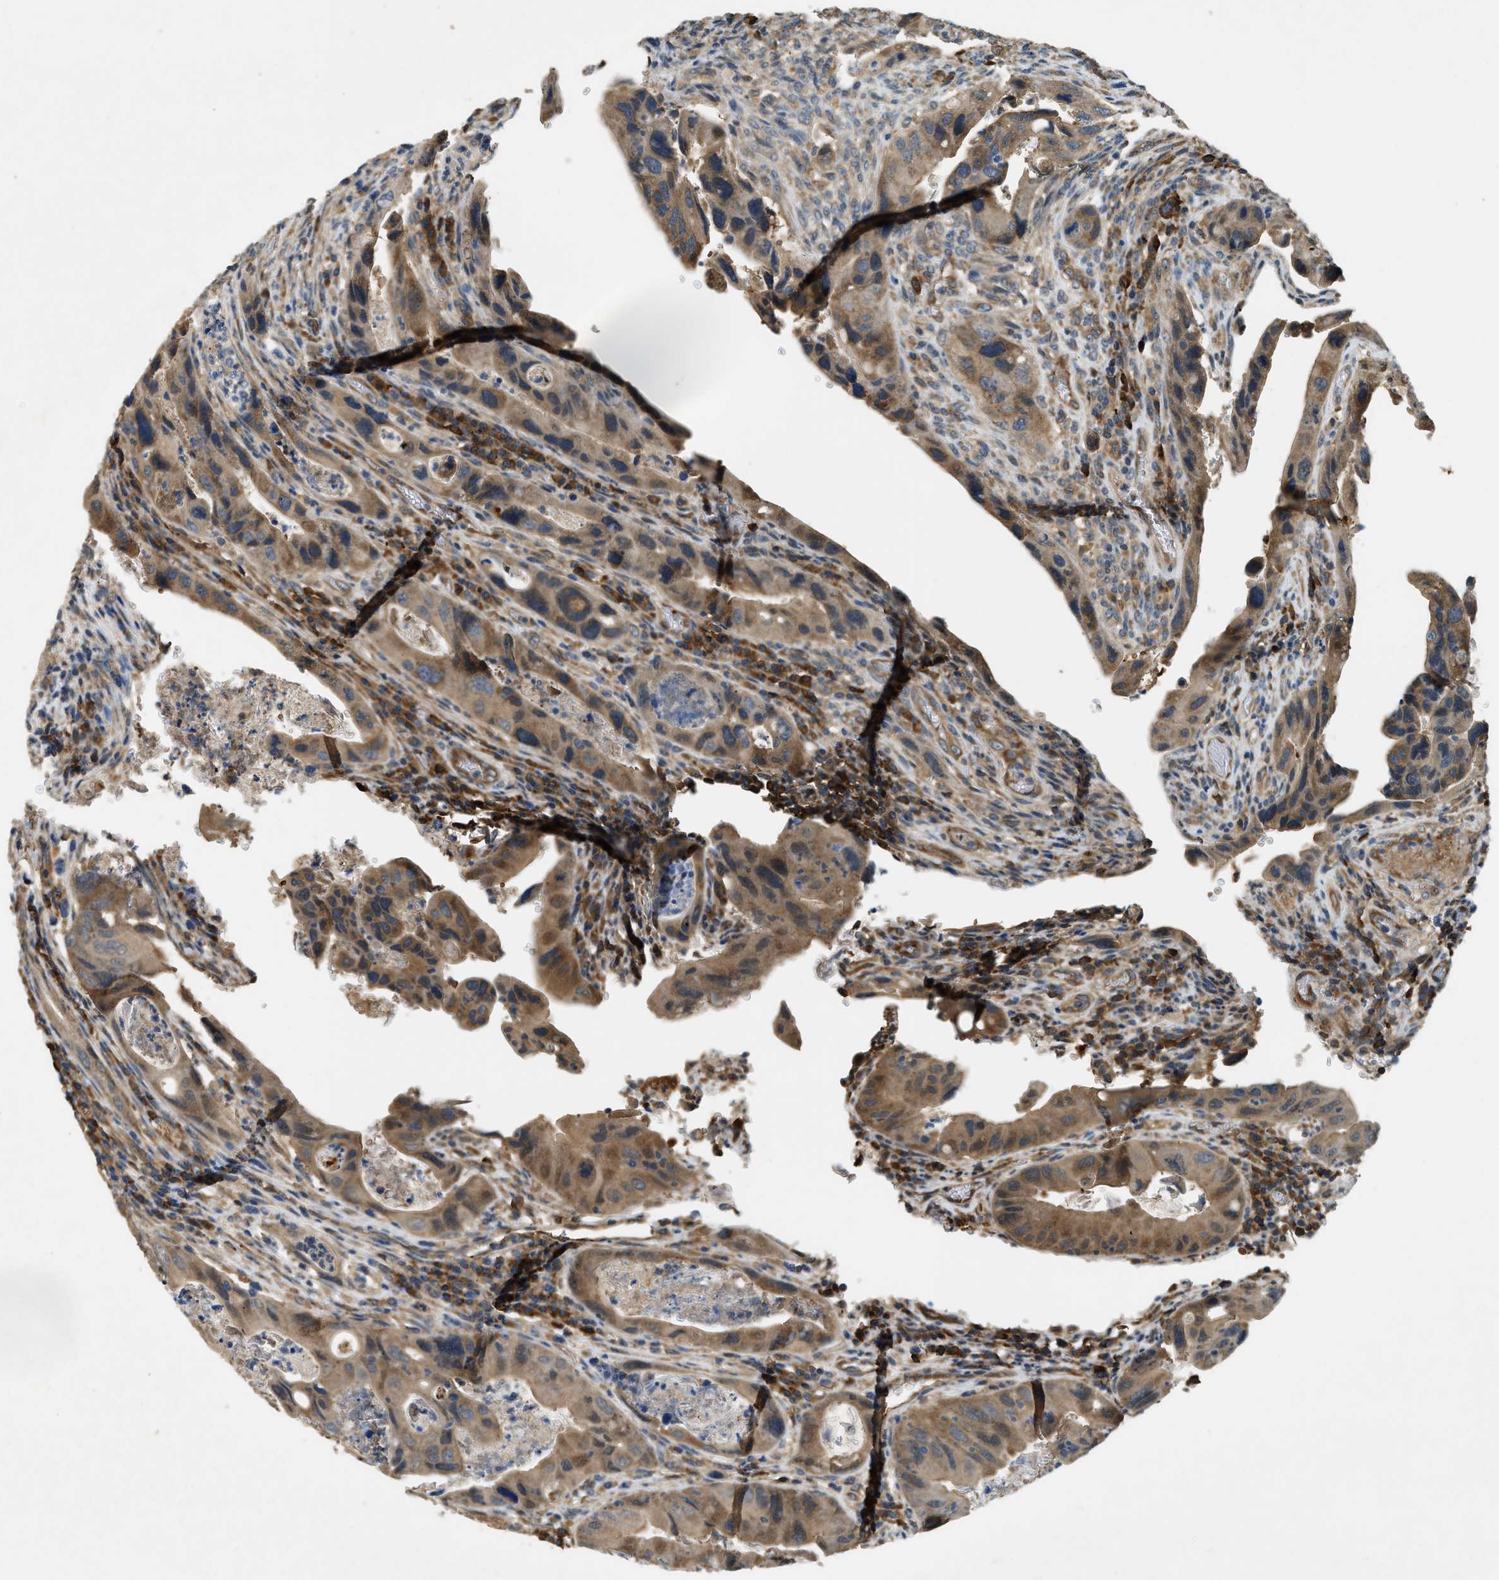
{"staining": {"intensity": "moderate", "quantity": ">75%", "location": "cytoplasmic/membranous"}, "tissue": "colorectal cancer", "cell_type": "Tumor cells", "image_type": "cancer", "snomed": [{"axis": "morphology", "description": "Adenocarcinoma, NOS"}, {"axis": "topography", "description": "Rectum"}], "caption": "Colorectal adenocarcinoma was stained to show a protein in brown. There is medium levels of moderate cytoplasmic/membranous staining in approximately >75% of tumor cells.", "gene": "CFLAR", "patient": {"sex": "female", "age": 57}}